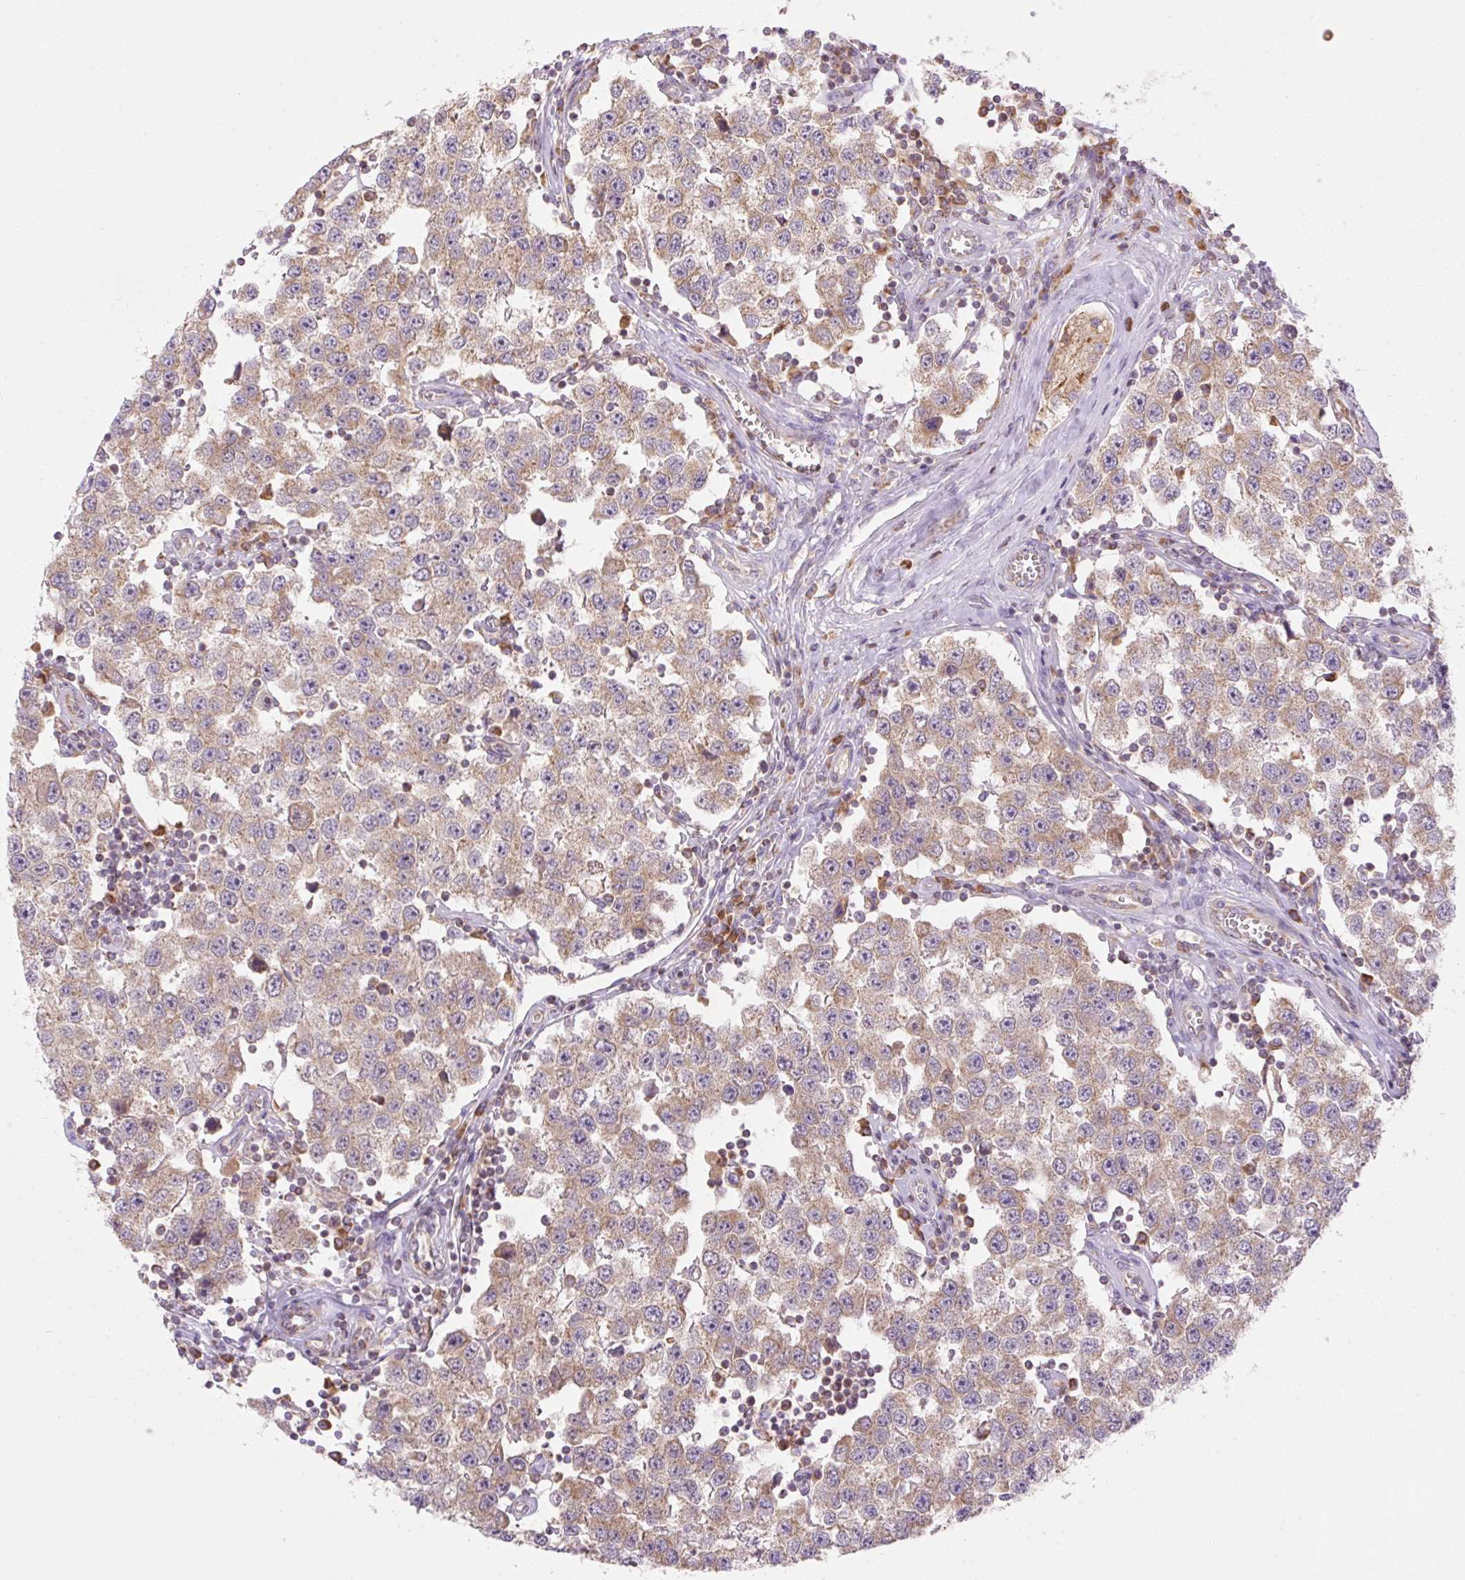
{"staining": {"intensity": "weak", "quantity": ">75%", "location": "cytoplasmic/membranous"}, "tissue": "testis cancer", "cell_type": "Tumor cells", "image_type": "cancer", "snomed": [{"axis": "morphology", "description": "Seminoma, NOS"}, {"axis": "topography", "description": "Testis"}], "caption": "Human testis cancer stained with a brown dye demonstrates weak cytoplasmic/membranous positive positivity in about >75% of tumor cells.", "gene": "GOSR2", "patient": {"sex": "male", "age": 34}}